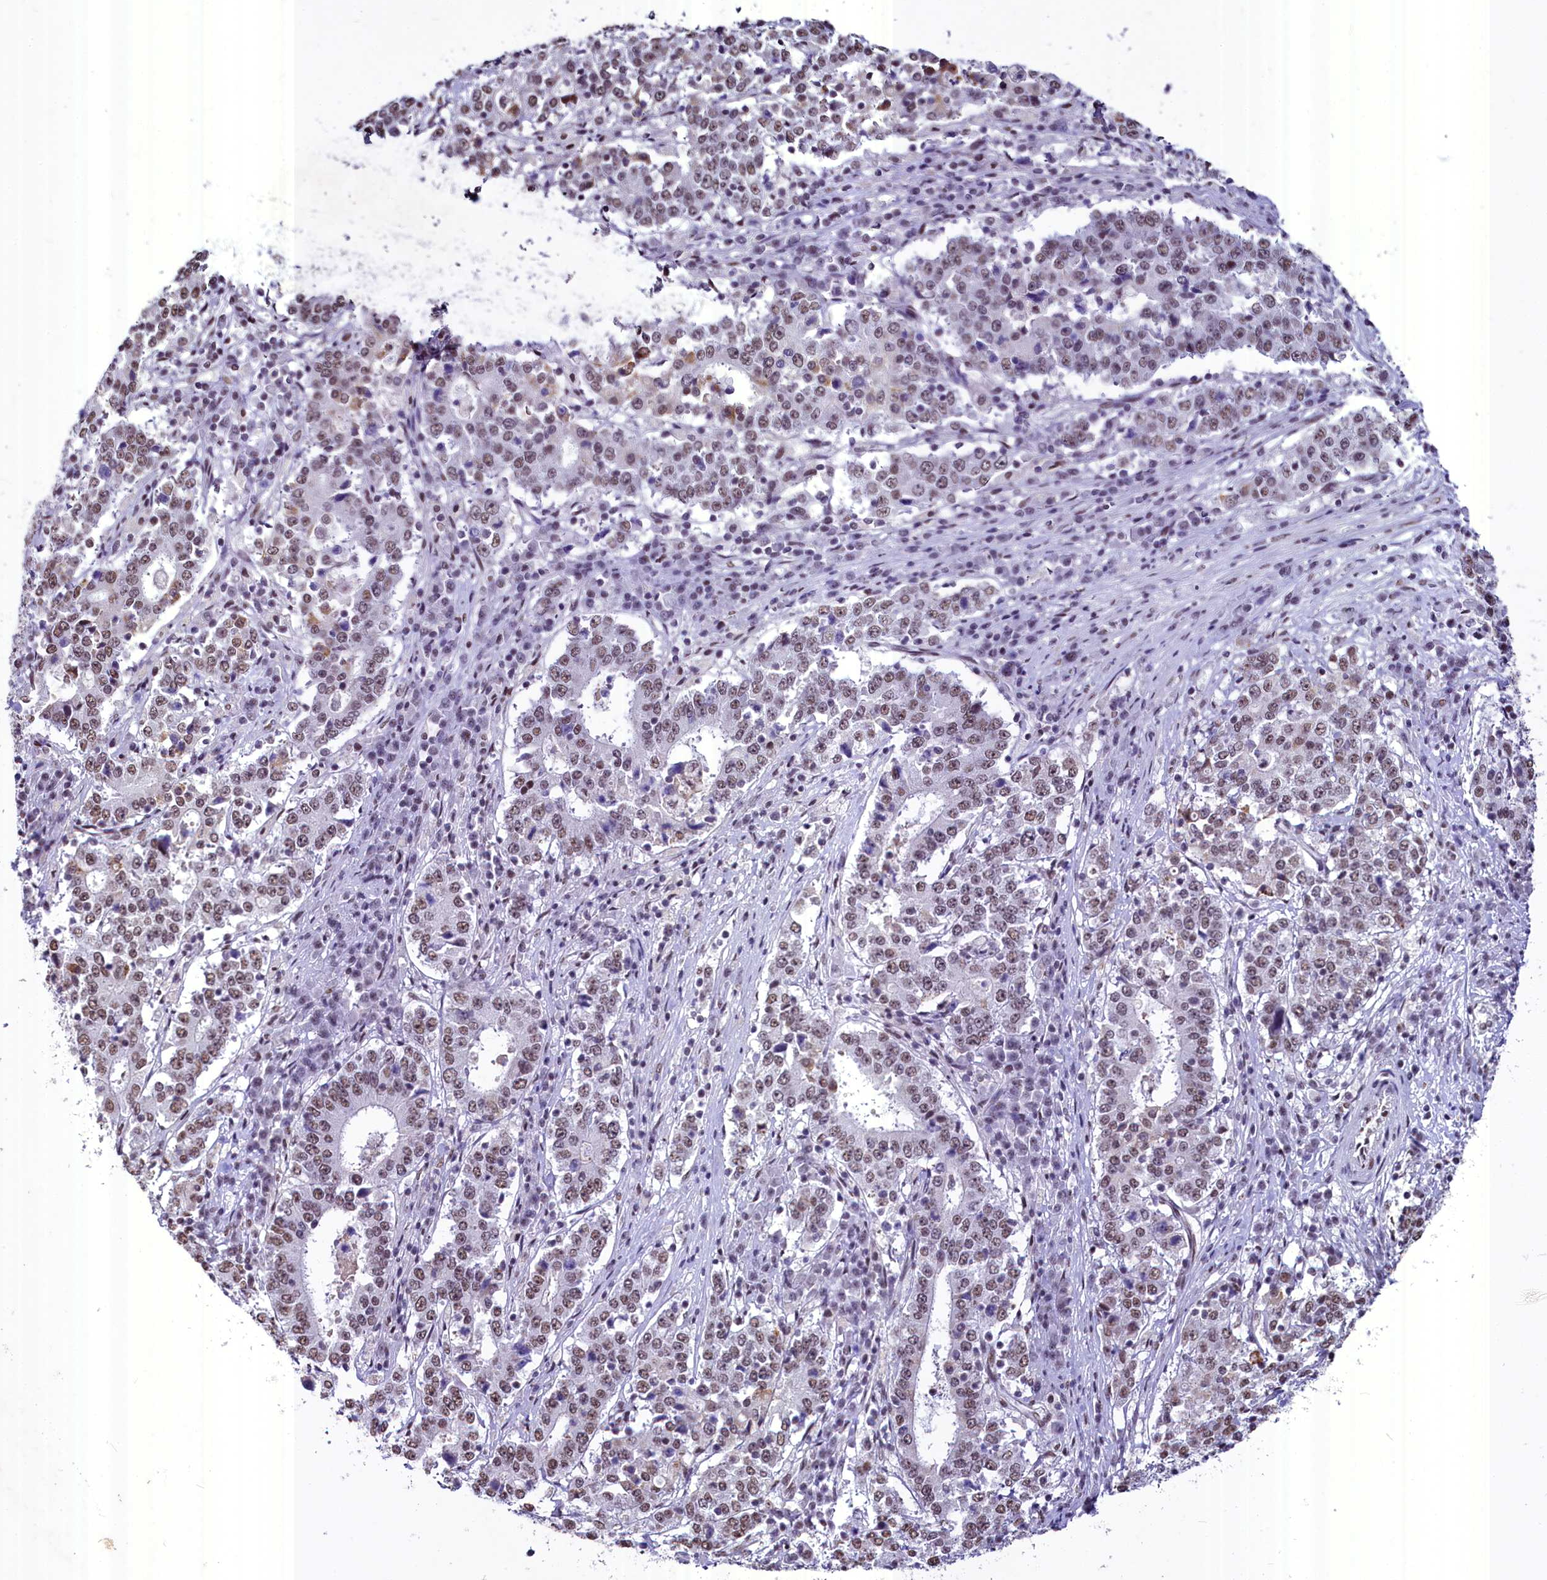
{"staining": {"intensity": "weak", "quantity": ">75%", "location": "nuclear"}, "tissue": "stomach cancer", "cell_type": "Tumor cells", "image_type": "cancer", "snomed": [{"axis": "morphology", "description": "Adenocarcinoma, NOS"}, {"axis": "topography", "description": "Stomach"}], "caption": "Immunohistochemistry photomicrograph of human stomach cancer (adenocarcinoma) stained for a protein (brown), which displays low levels of weak nuclear positivity in approximately >75% of tumor cells.", "gene": "PARPBP", "patient": {"sex": "male", "age": 59}}